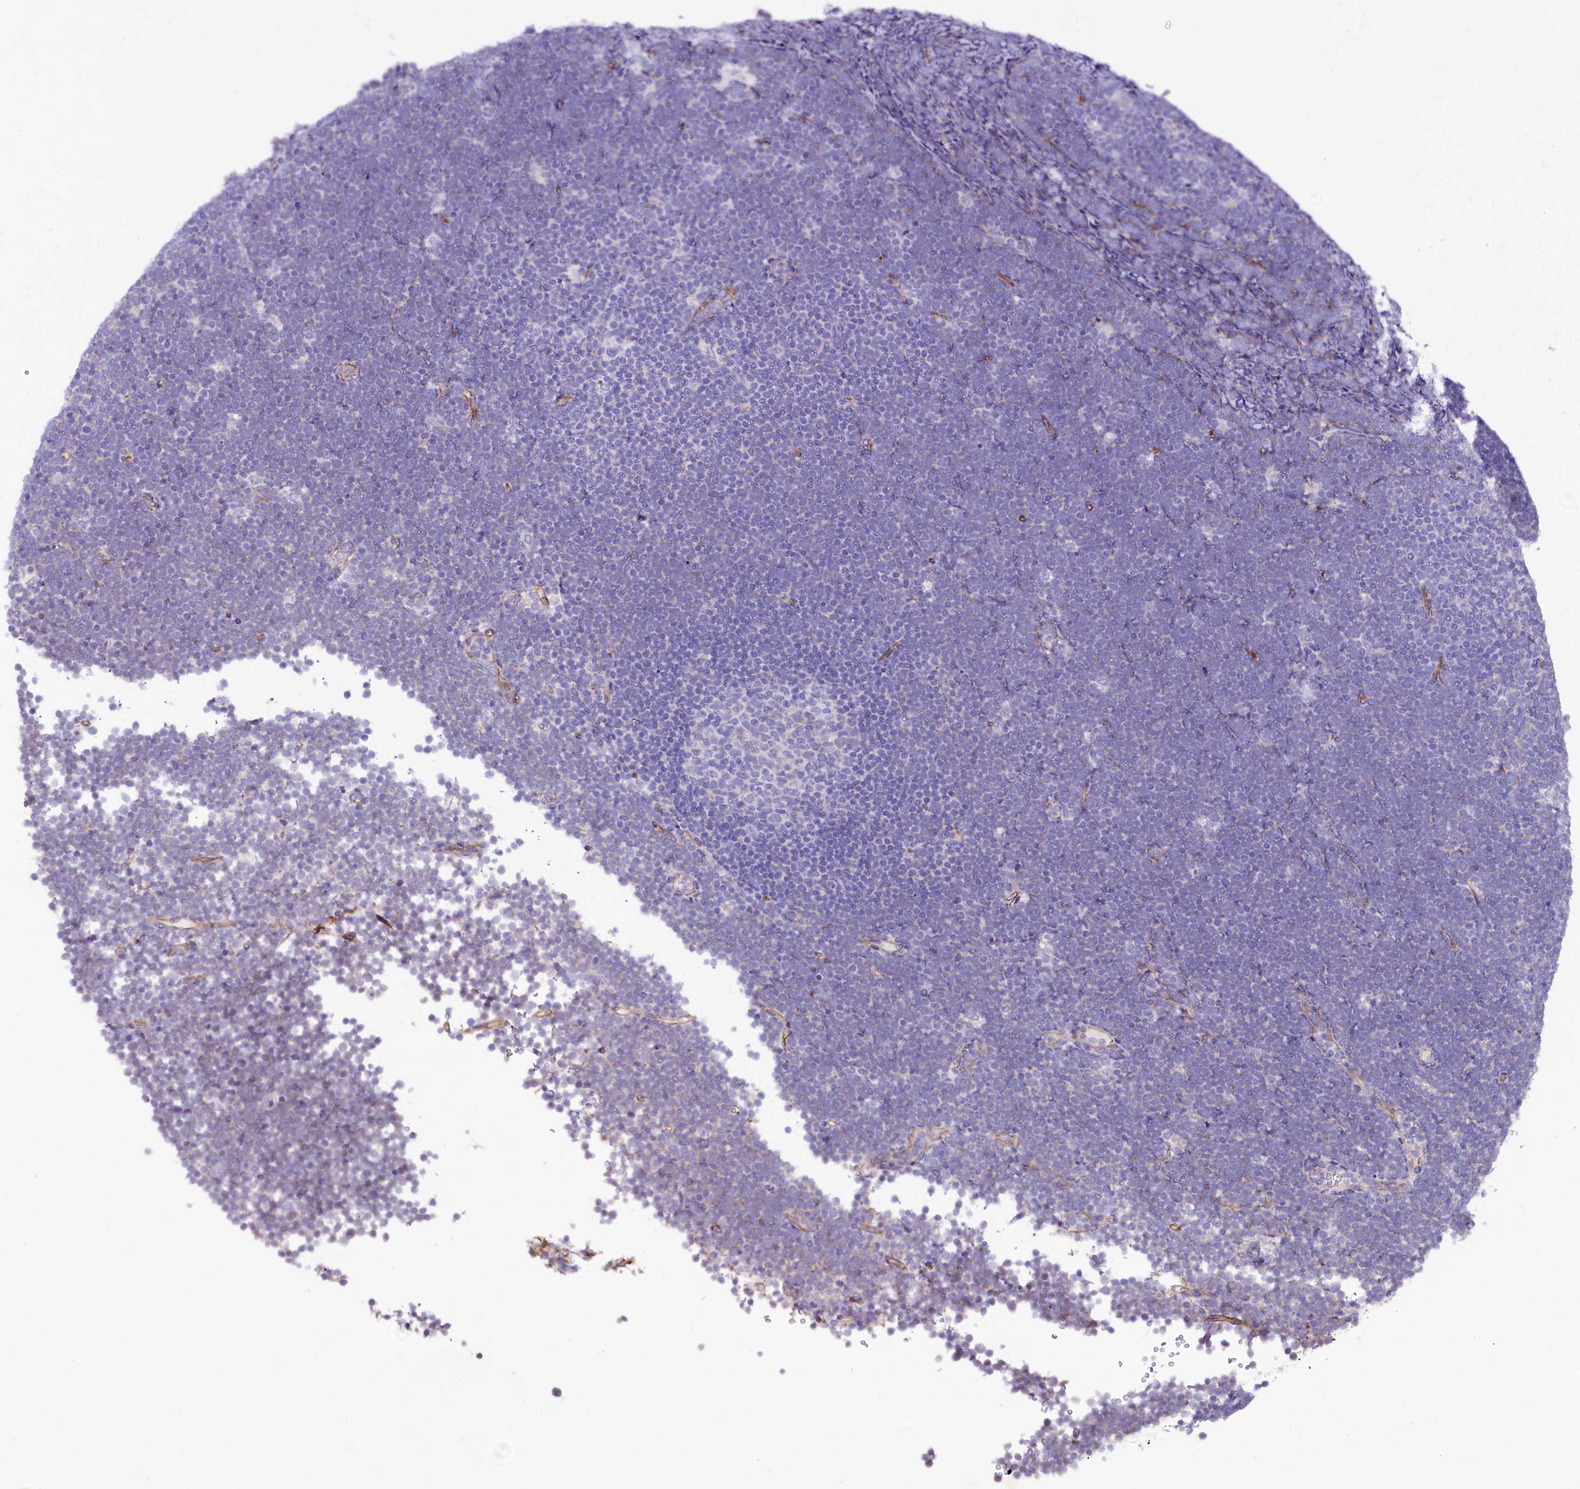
{"staining": {"intensity": "negative", "quantity": "none", "location": "none"}, "tissue": "lymphoma", "cell_type": "Tumor cells", "image_type": "cancer", "snomed": [{"axis": "morphology", "description": "Malignant lymphoma, non-Hodgkin's type, High grade"}, {"axis": "topography", "description": "Lymph node"}], "caption": "The image displays no significant positivity in tumor cells of high-grade malignant lymphoma, non-Hodgkin's type.", "gene": "SLF1", "patient": {"sex": "male", "age": 13}}